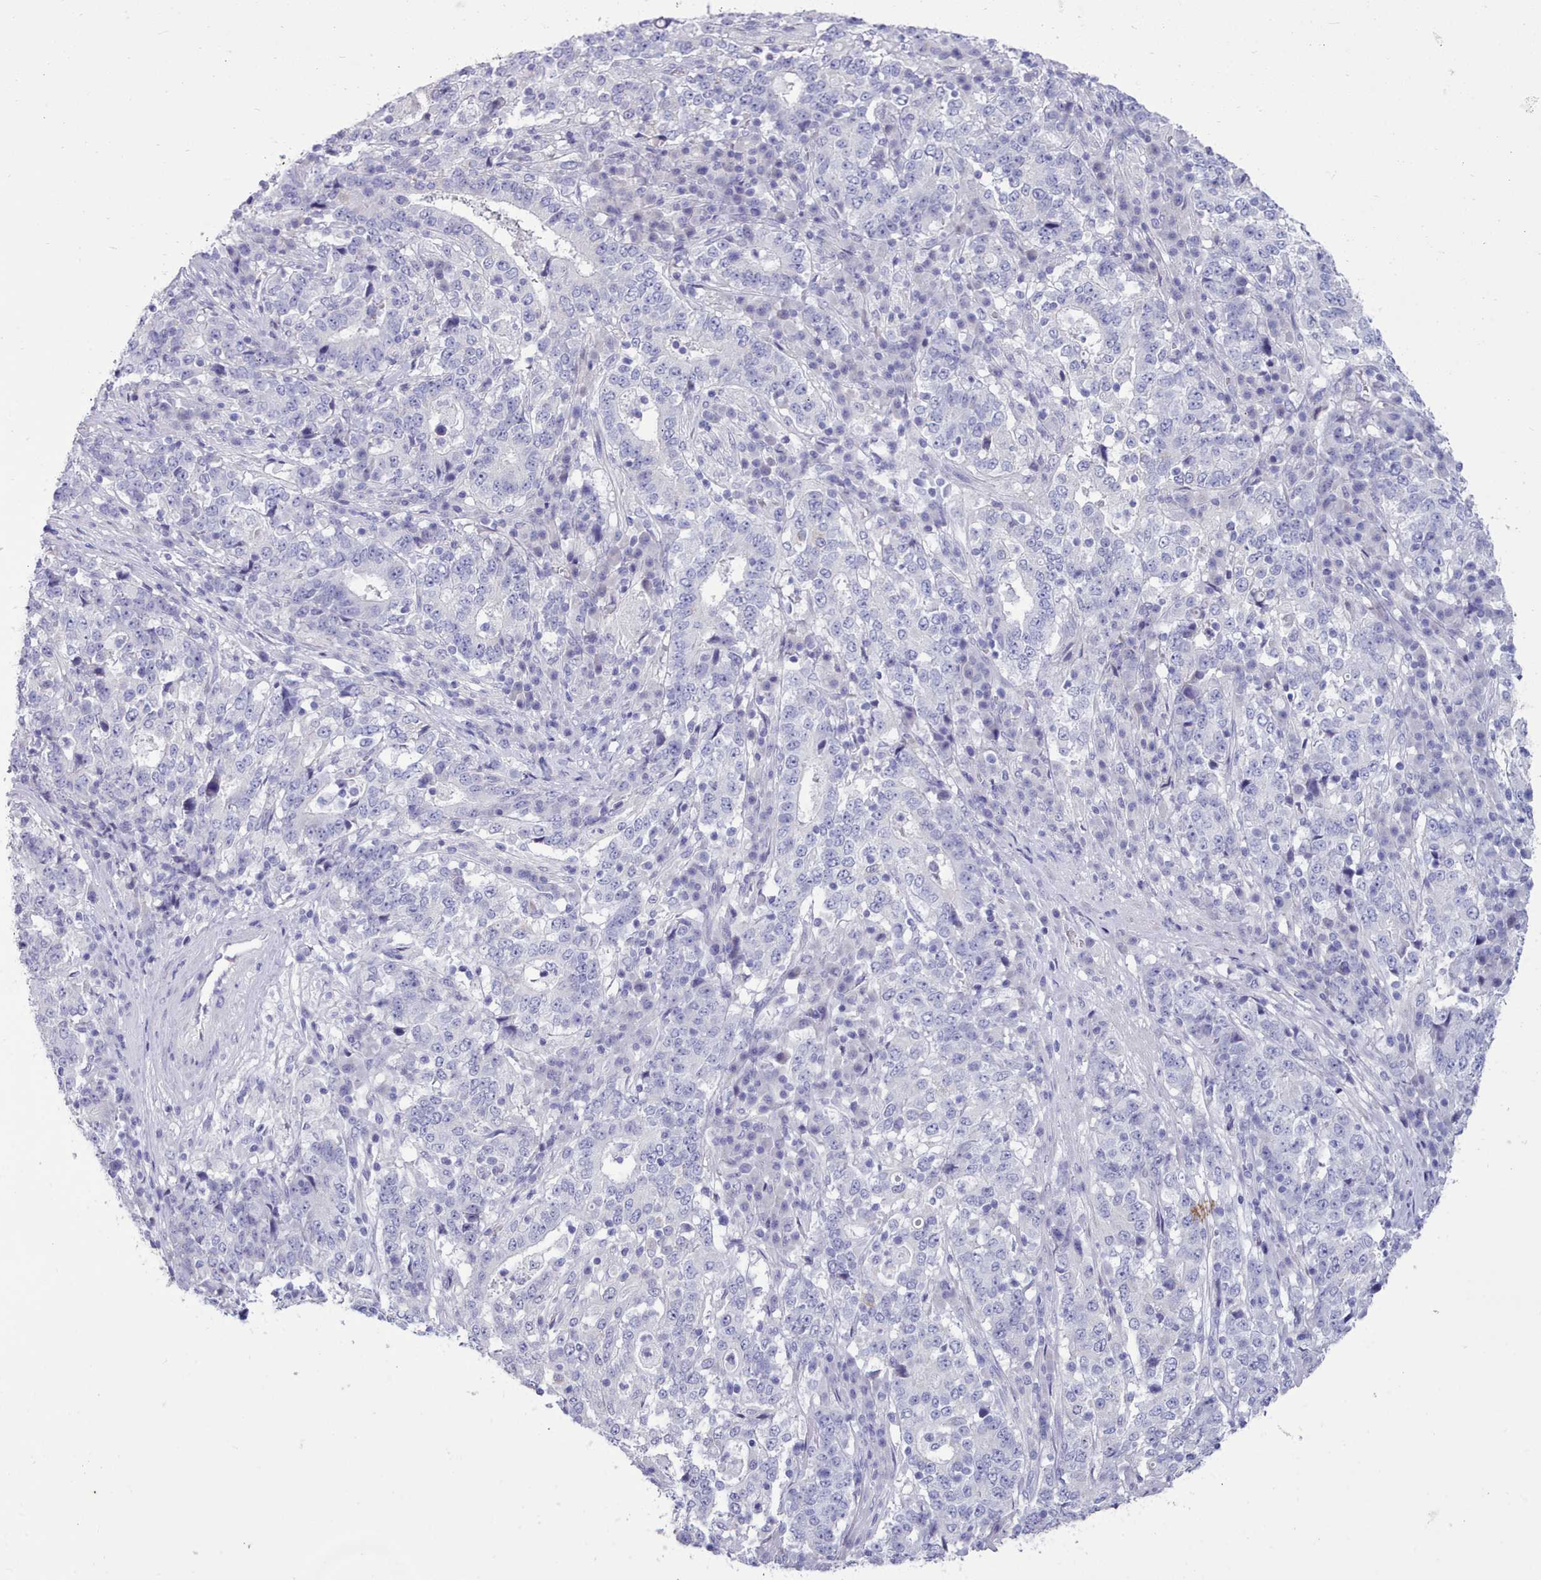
{"staining": {"intensity": "negative", "quantity": "none", "location": "none"}, "tissue": "stomach cancer", "cell_type": "Tumor cells", "image_type": "cancer", "snomed": [{"axis": "morphology", "description": "Adenocarcinoma, NOS"}, {"axis": "topography", "description": "Stomach"}], "caption": "There is no significant positivity in tumor cells of adenocarcinoma (stomach).", "gene": "TMEM253", "patient": {"sex": "male", "age": 59}}